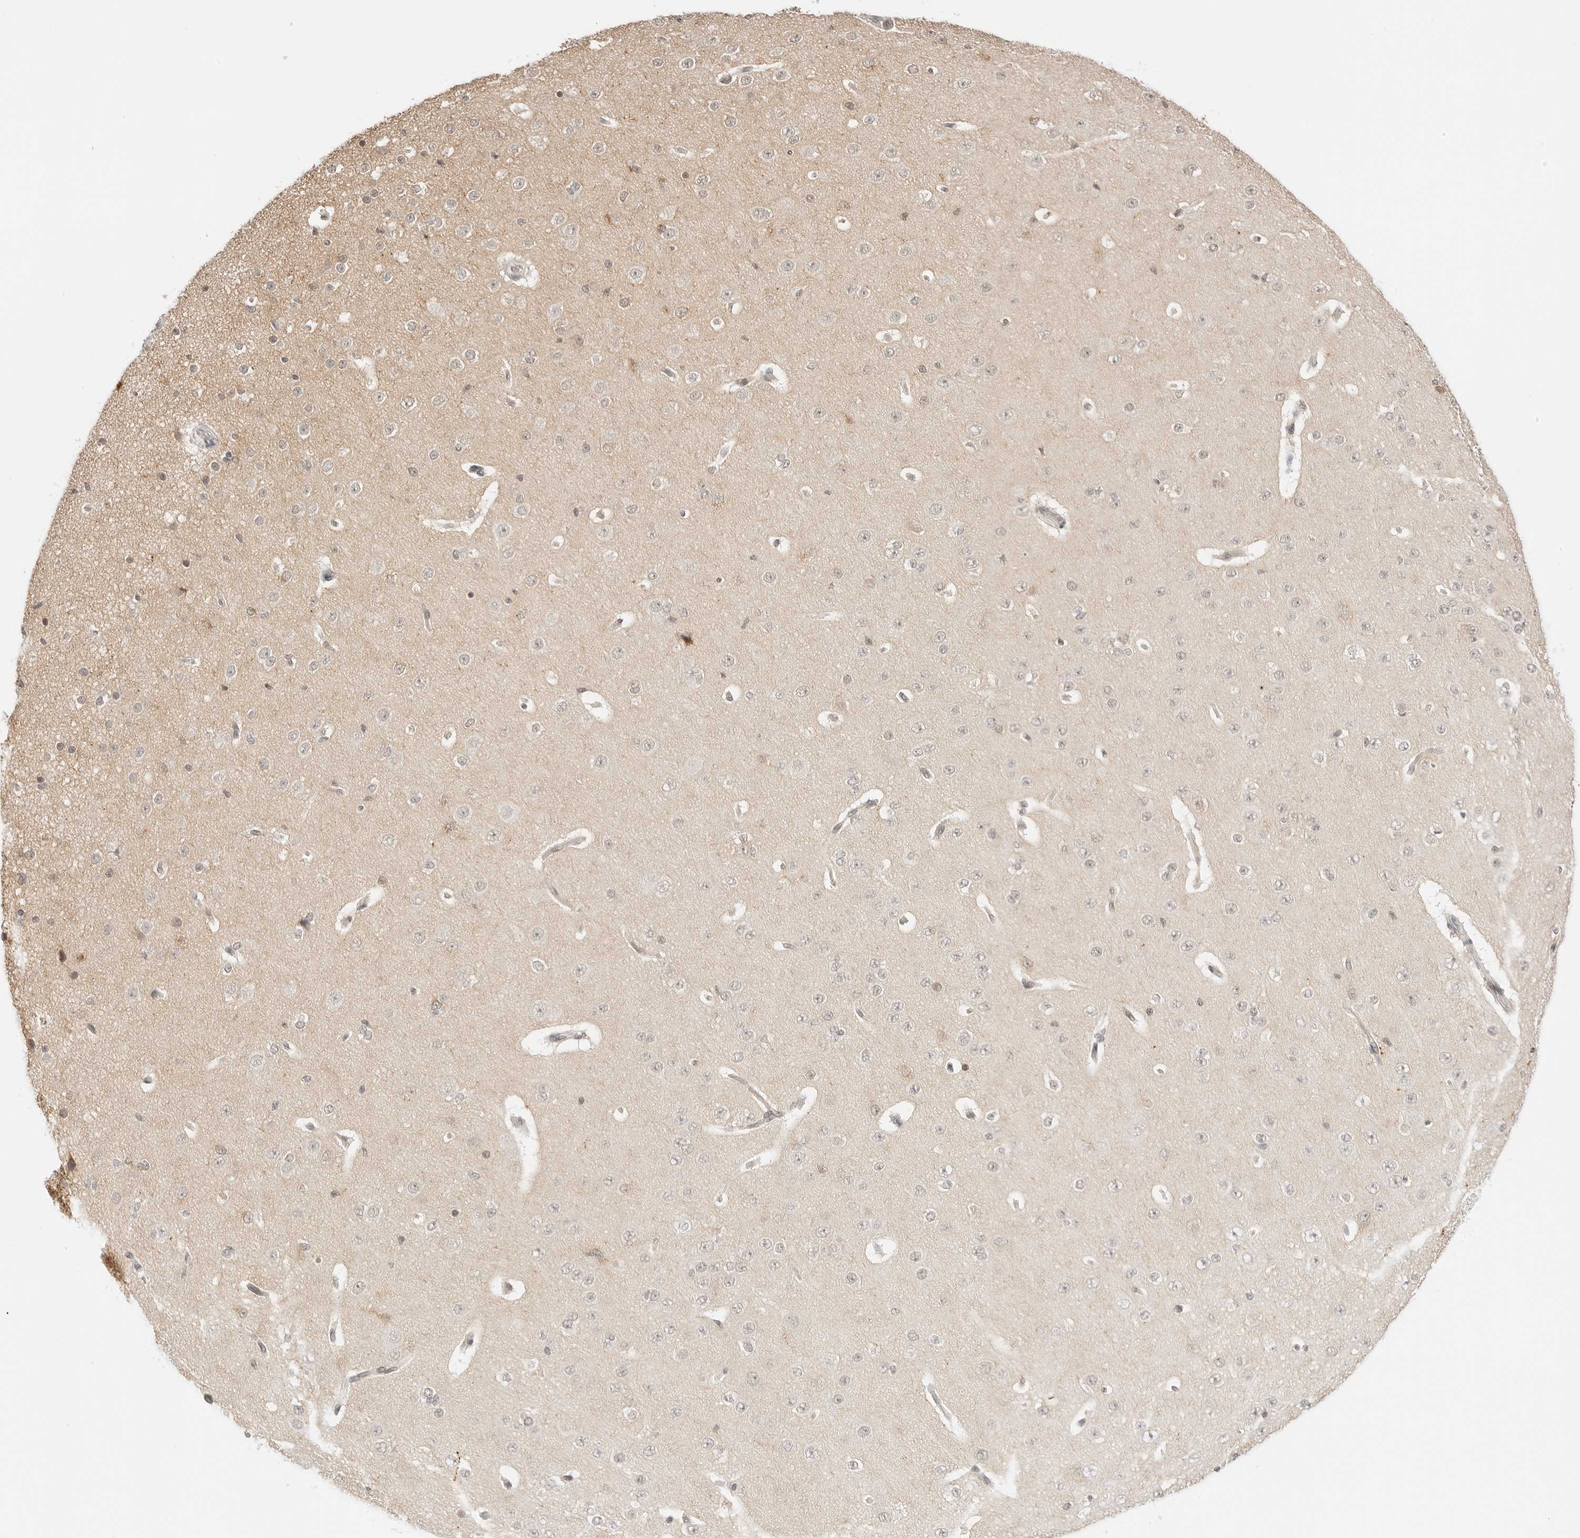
{"staining": {"intensity": "weak", "quantity": "25%-75%", "location": "cytoplasmic/membranous"}, "tissue": "cerebral cortex", "cell_type": "Endothelial cells", "image_type": "normal", "snomed": [{"axis": "morphology", "description": "Normal tissue, NOS"}, {"axis": "morphology", "description": "Developmental malformation"}, {"axis": "topography", "description": "Cerebral cortex"}], "caption": "Brown immunohistochemical staining in unremarkable cerebral cortex displays weak cytoplasmic/membranous positivity in approximately 25%-75% of endothelial cells.", "gene": "SEPTIN4", "patient": {"sex": "female", "age": 30}}